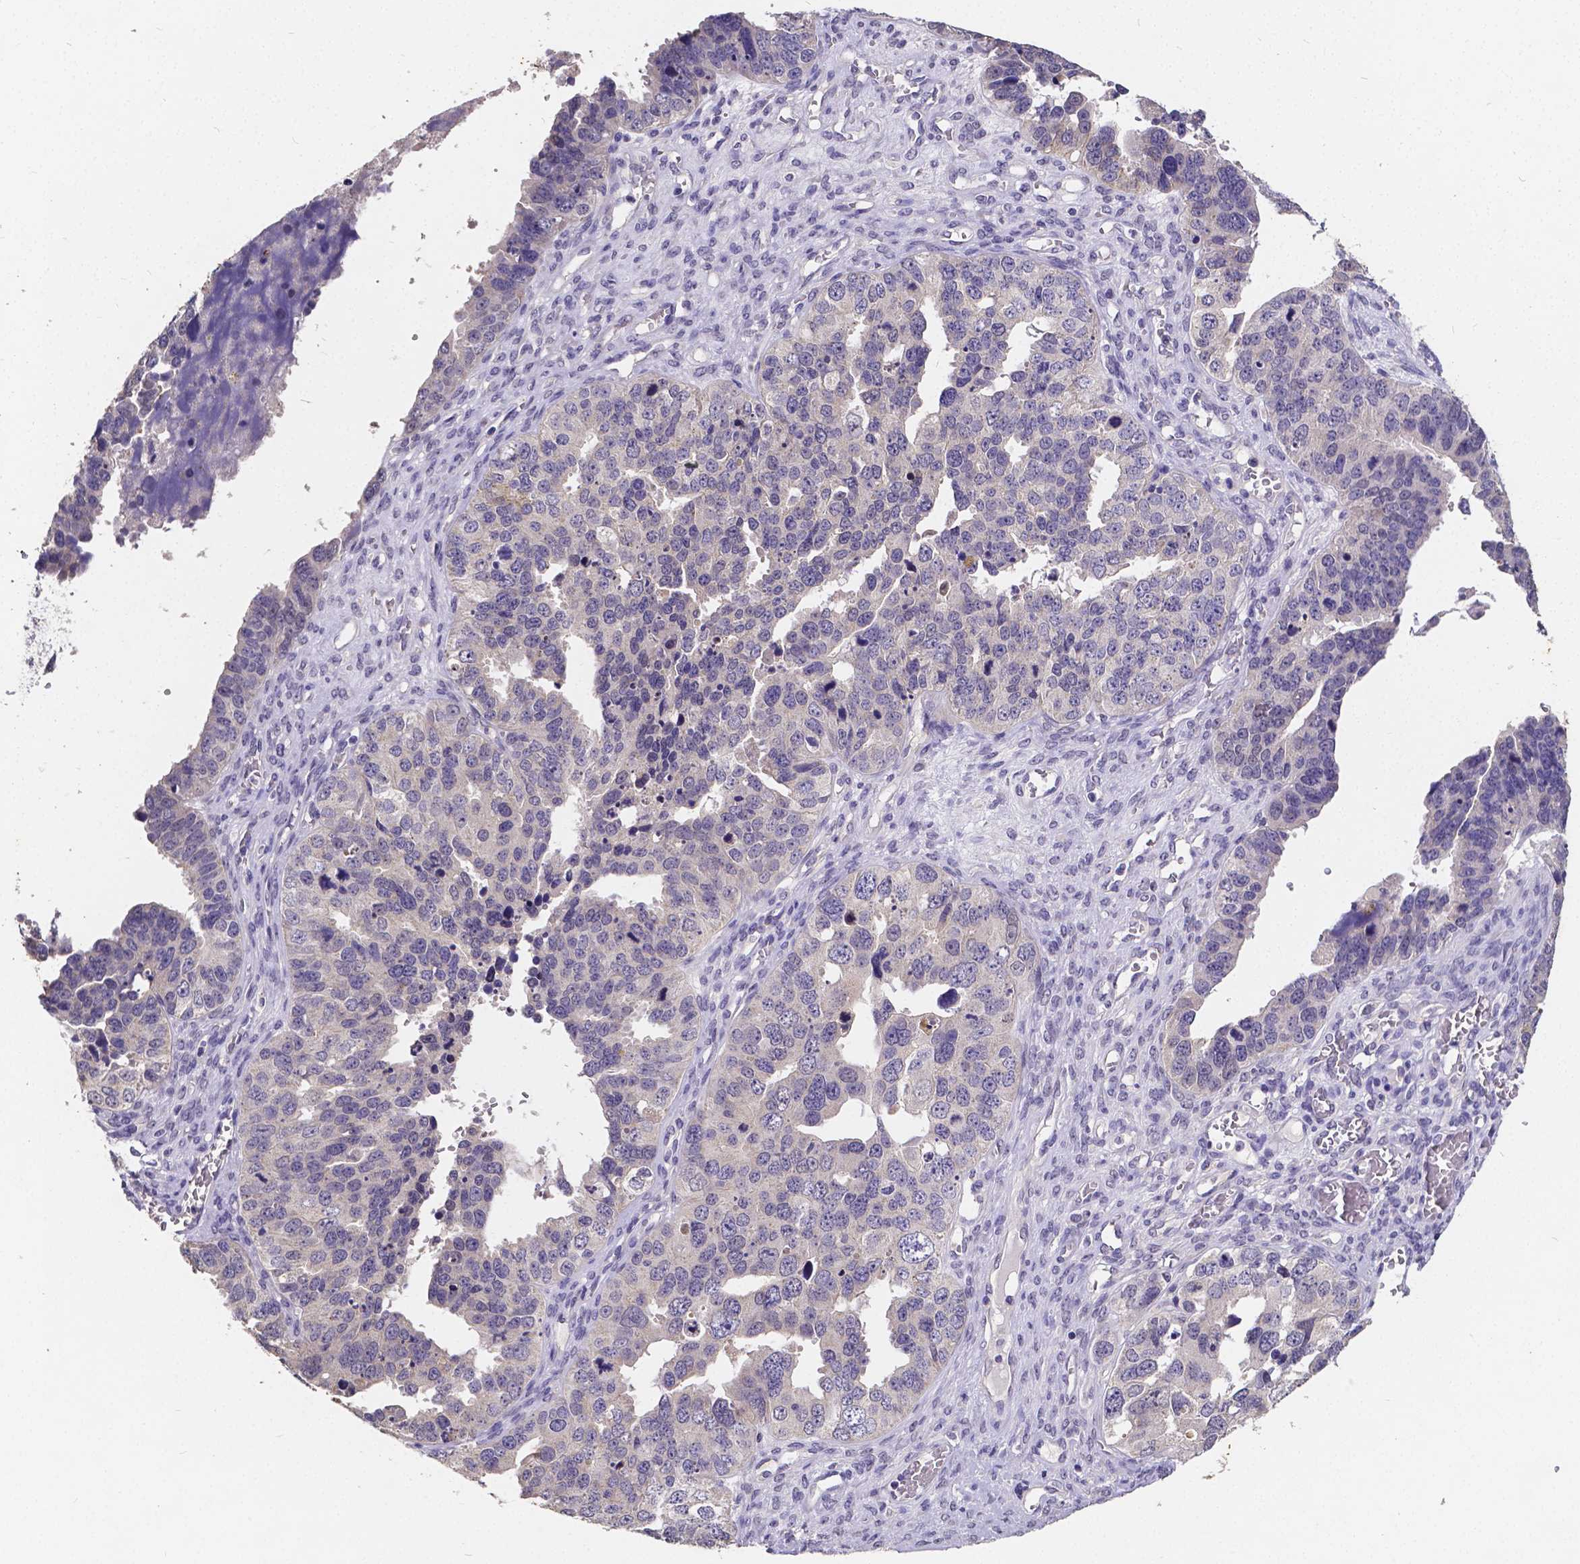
{"staining": {"intensity": "negative", "quantity": "none", "location": "none"}, "tissue": "ovarian cancer", "cell_type": "Tumor cells", "image_type": "cancer", "snomed": [{"axis": "morphology", "description": "Cystadenocarcinoma, serous, NOS"}, {"axis": "topography", "description": "Ovary"}], "caption": "The photomicrograph reveals no staining of tumor cells in ovarian serous cystadenocarcinoma.", "gene": "CTNNA2", "patient": {"sex": "female", "age": 76}}